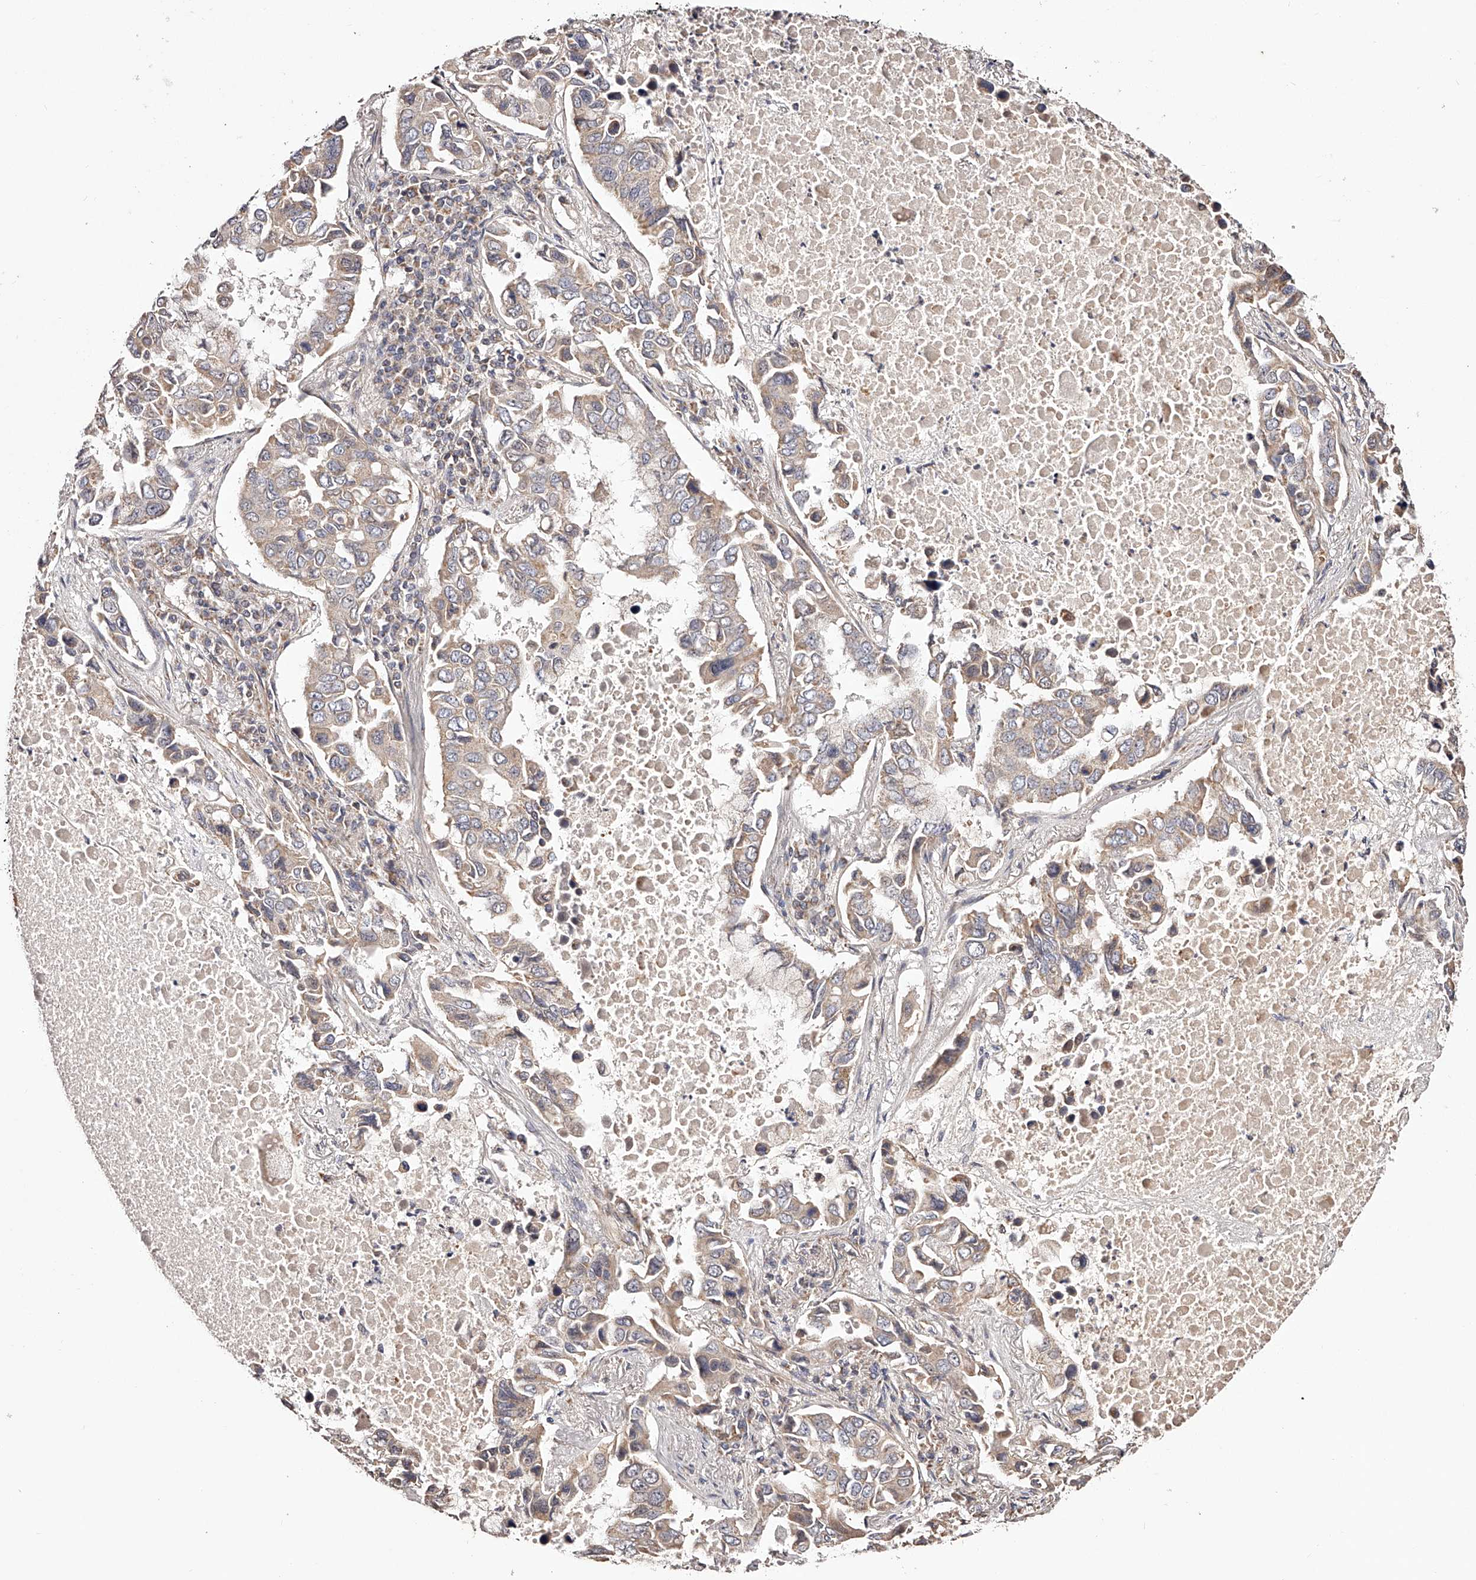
{"staining": {"intensity": "negative", "quantity": "none", "location": "none"}, "tissue": "lung cancer", "cell_type": "Tumor cells", "image_type": "cancer", "snomed": [{"axis": "morphology", "description": "Adenocarcinoma, NOS"}, {"axis": "topography", "description": "Lung"}], "caption": "Tumor cells are negative for protein expression in human lung cancer. (DAB (3,3'-diaminobenzidine) IHC, high magnification).", "gene": "USP21", "patient": {"sex": "male", "age": 64}}